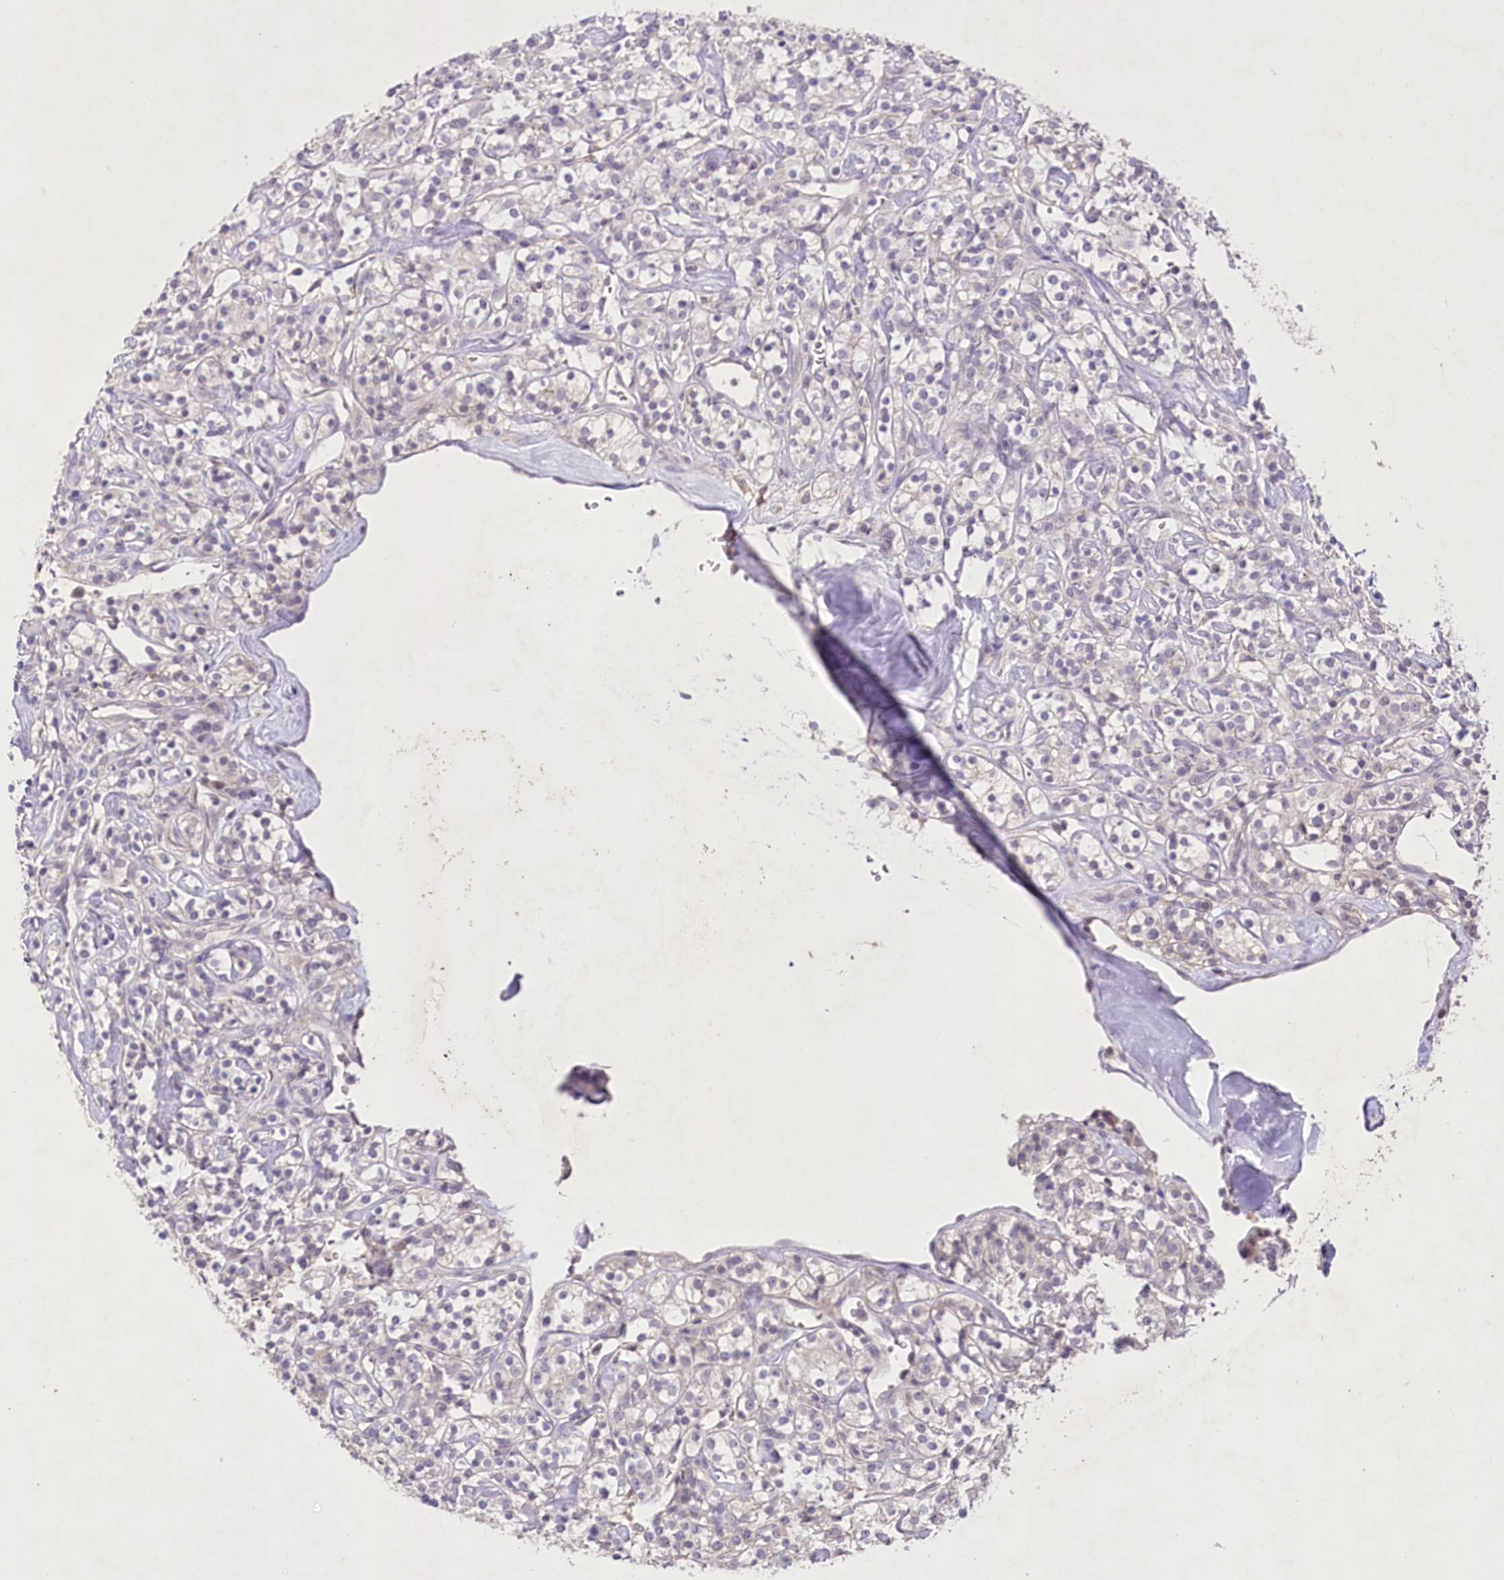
{"staining": {"intensity": "negative", "quantity": "none", "location": "none"}, "tissue": "renal cancer", "cell_type": "Tumor cells", "image_type": "cancer", "snomed": [{"axis": "morphology", "description": "Adenocarcinoma, NOS"}, {"axis": "topography", "description": "Kidney"}], "caption": "Renal adenocarcinoma was stained to show a protein in brown. There is no significant staining in tumor cells. The staining is performed using DAB (3,3'-diaminobenzidine) brown chromogen with nuclei counter-stained in using hematoxylin.", "gene": "ENPP1", "patient": {"sex": "male", "age": 77}}